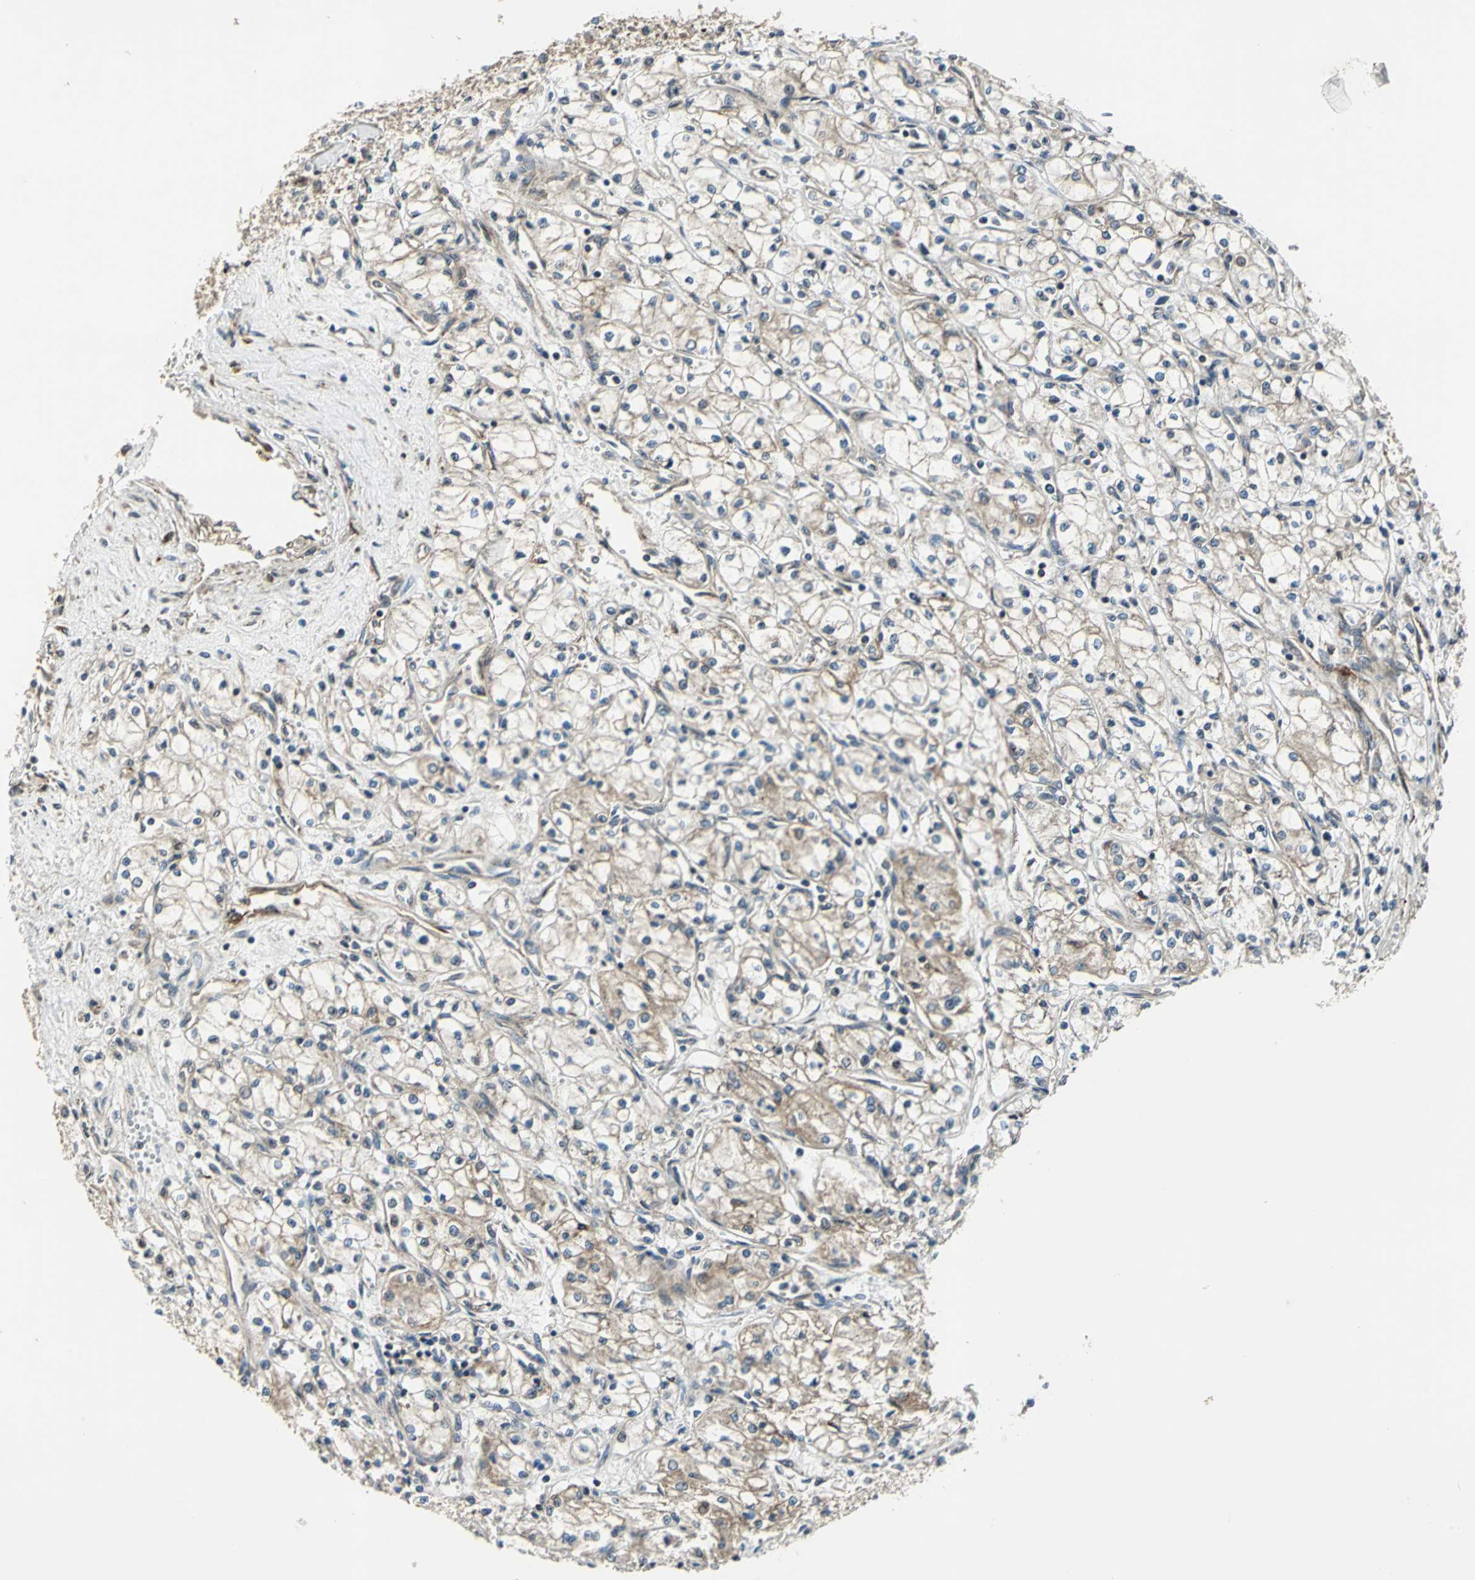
{"staining": {"intensity": "weak", "quantity": "25%-75%", "location": "cytoplasmic/membranous"}, "tissue": "renal cancer", "cell_type": "Tumor cells", "image_type": "cancer", "snomed": [{"axis": "morphology", "description": "Normal tissue, NOS"}, {"axis": "morphology", "description": "Adenocarcinoma, NOS"}, {"axis": "topography", "description": "Kidney"}], "caption": "This is a photomicrograph of immunohistochemistry staining of adenocarcinoma (renal), which shows weak expression in the cytoplasmic/membranous of tumor cells.", "gene": "HTATIP2", "patient": {"sex": "male", "age": 59}}